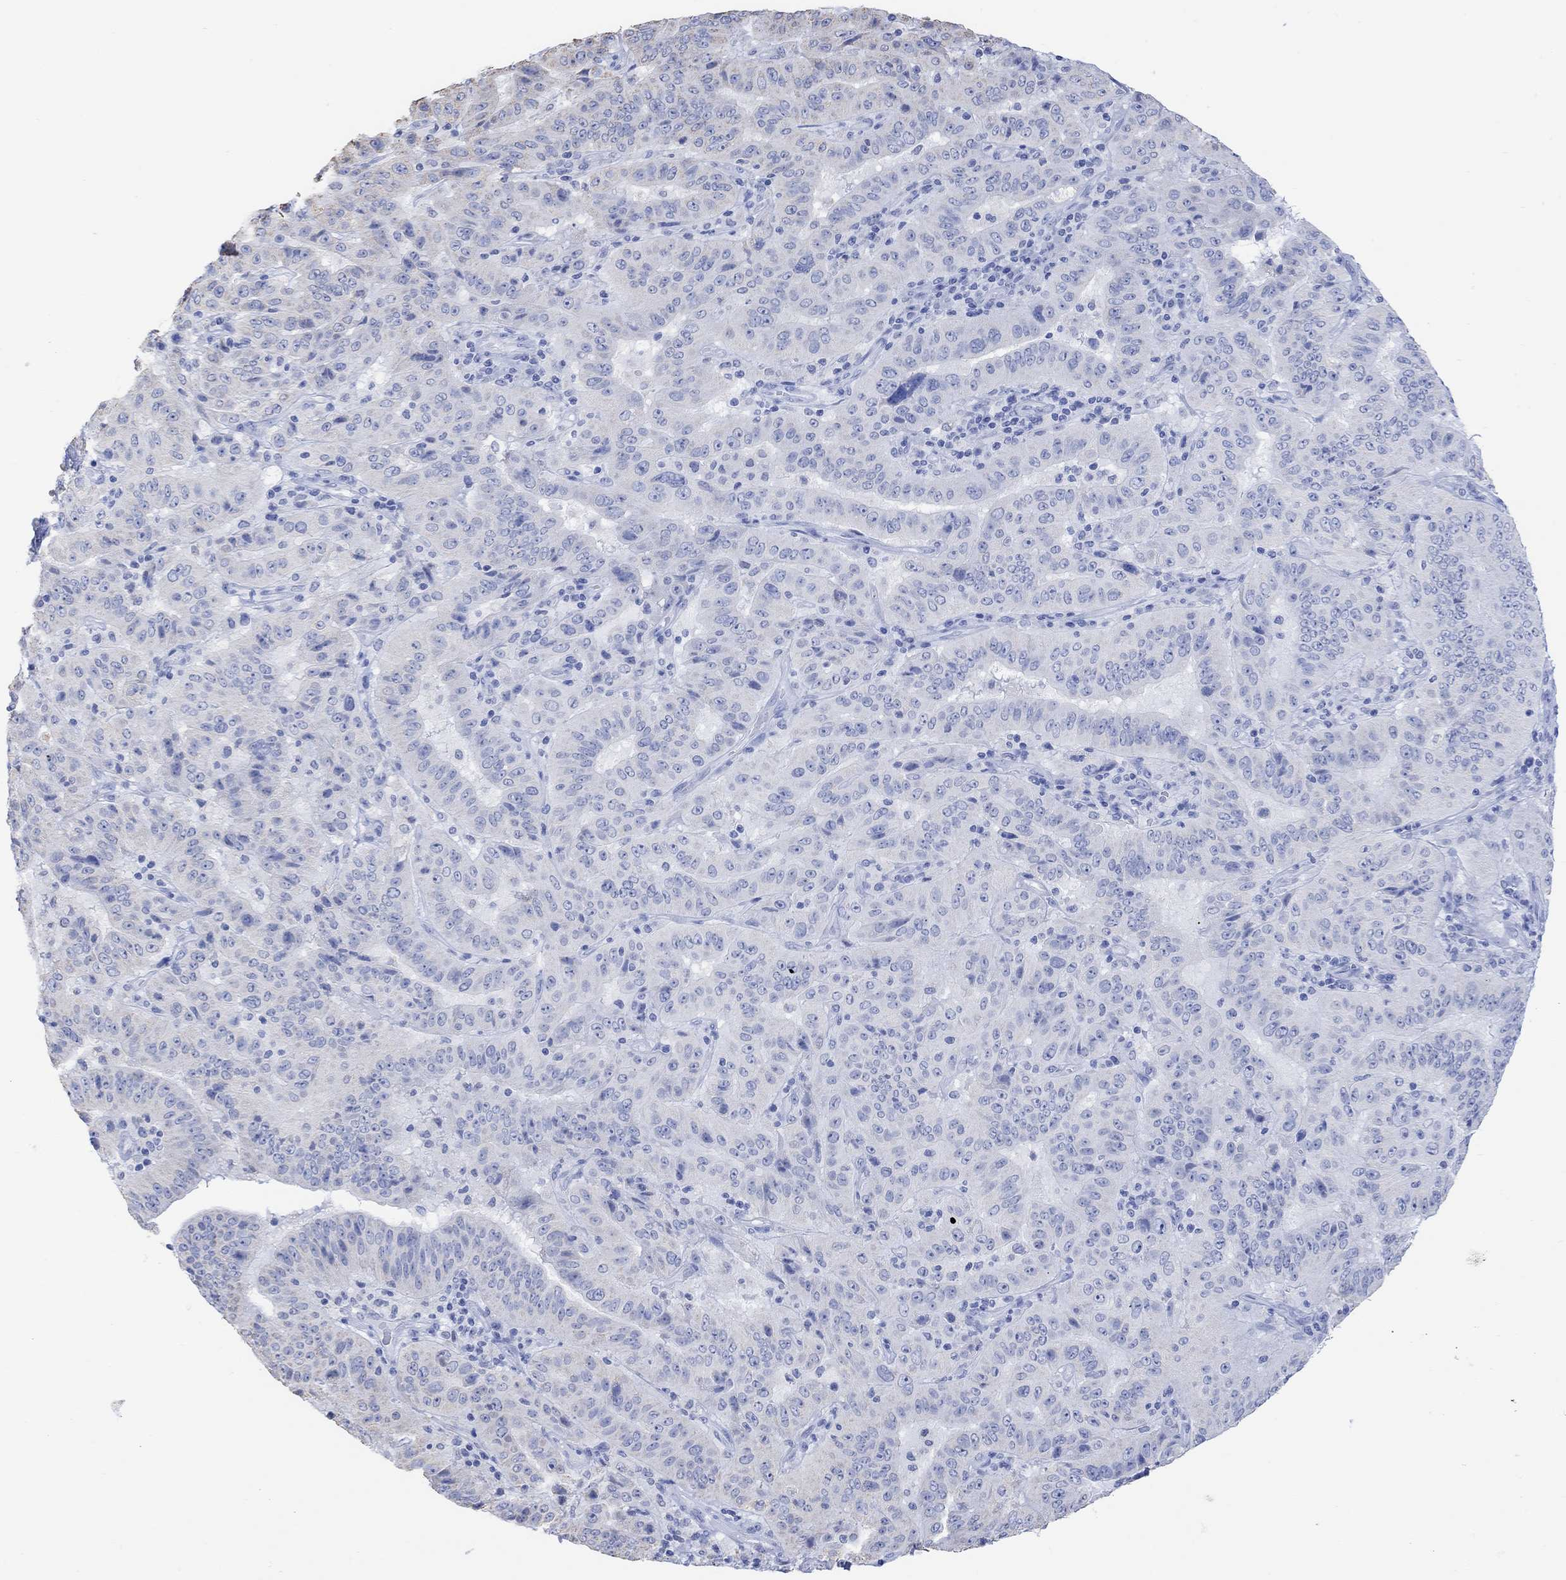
{"staining": {"intensity": "negative", "quantity": "none", "location": "none"}, "tissue": "pancreatic cancer", "cell_type": "Tumor cells", "image_type": "cancer", "snomed": [{"axis": "morphology", "description": "Adenocarcinoma, NOS"}, {"axis": "topography", "description": "Pancreas"}], "caption": "Immunohistochemical staining of pancreatic cancer (adenocarcinoma) shows no significant expression in tumor cells.", "gene": "SYT12", "patient": {"sex": "male", "age": 63}}